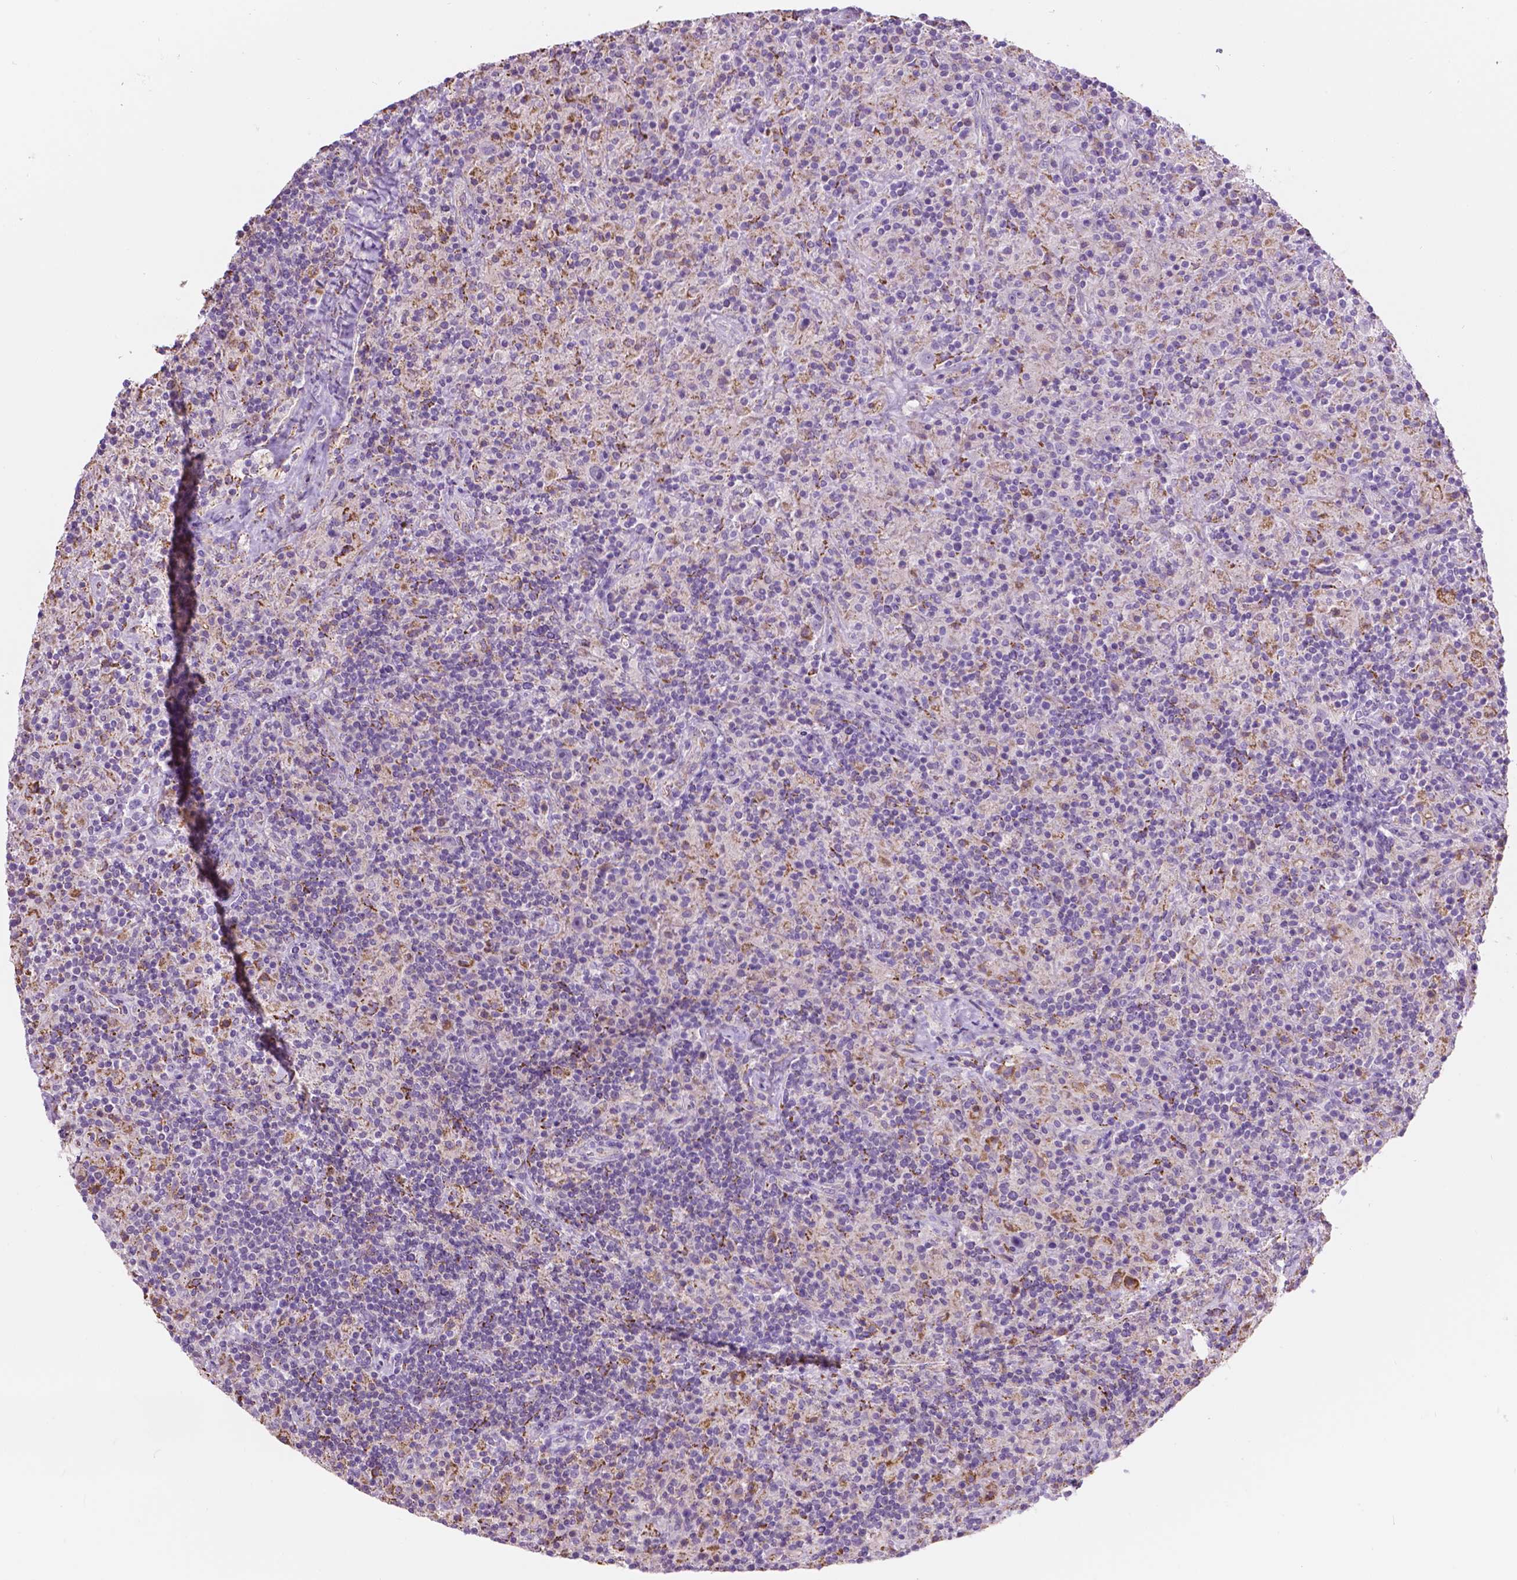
{"staining": {"intensity": "negative", "quantity": "none", "location": "none"}, "tissue": "lymphoma", "cell_type": "Tumor cells", "image_type": "cancer", "snomed": [{"axis": "morphology", "description": "Hodgkin's disease, NOS"}, {"axis": "topography", "description": "Lymph node"}], "caption": "Tumor cells show no significant staining in lymphoma.", "gene": "NOS1AP", "patient": {"sex": "male", "age": 70}}